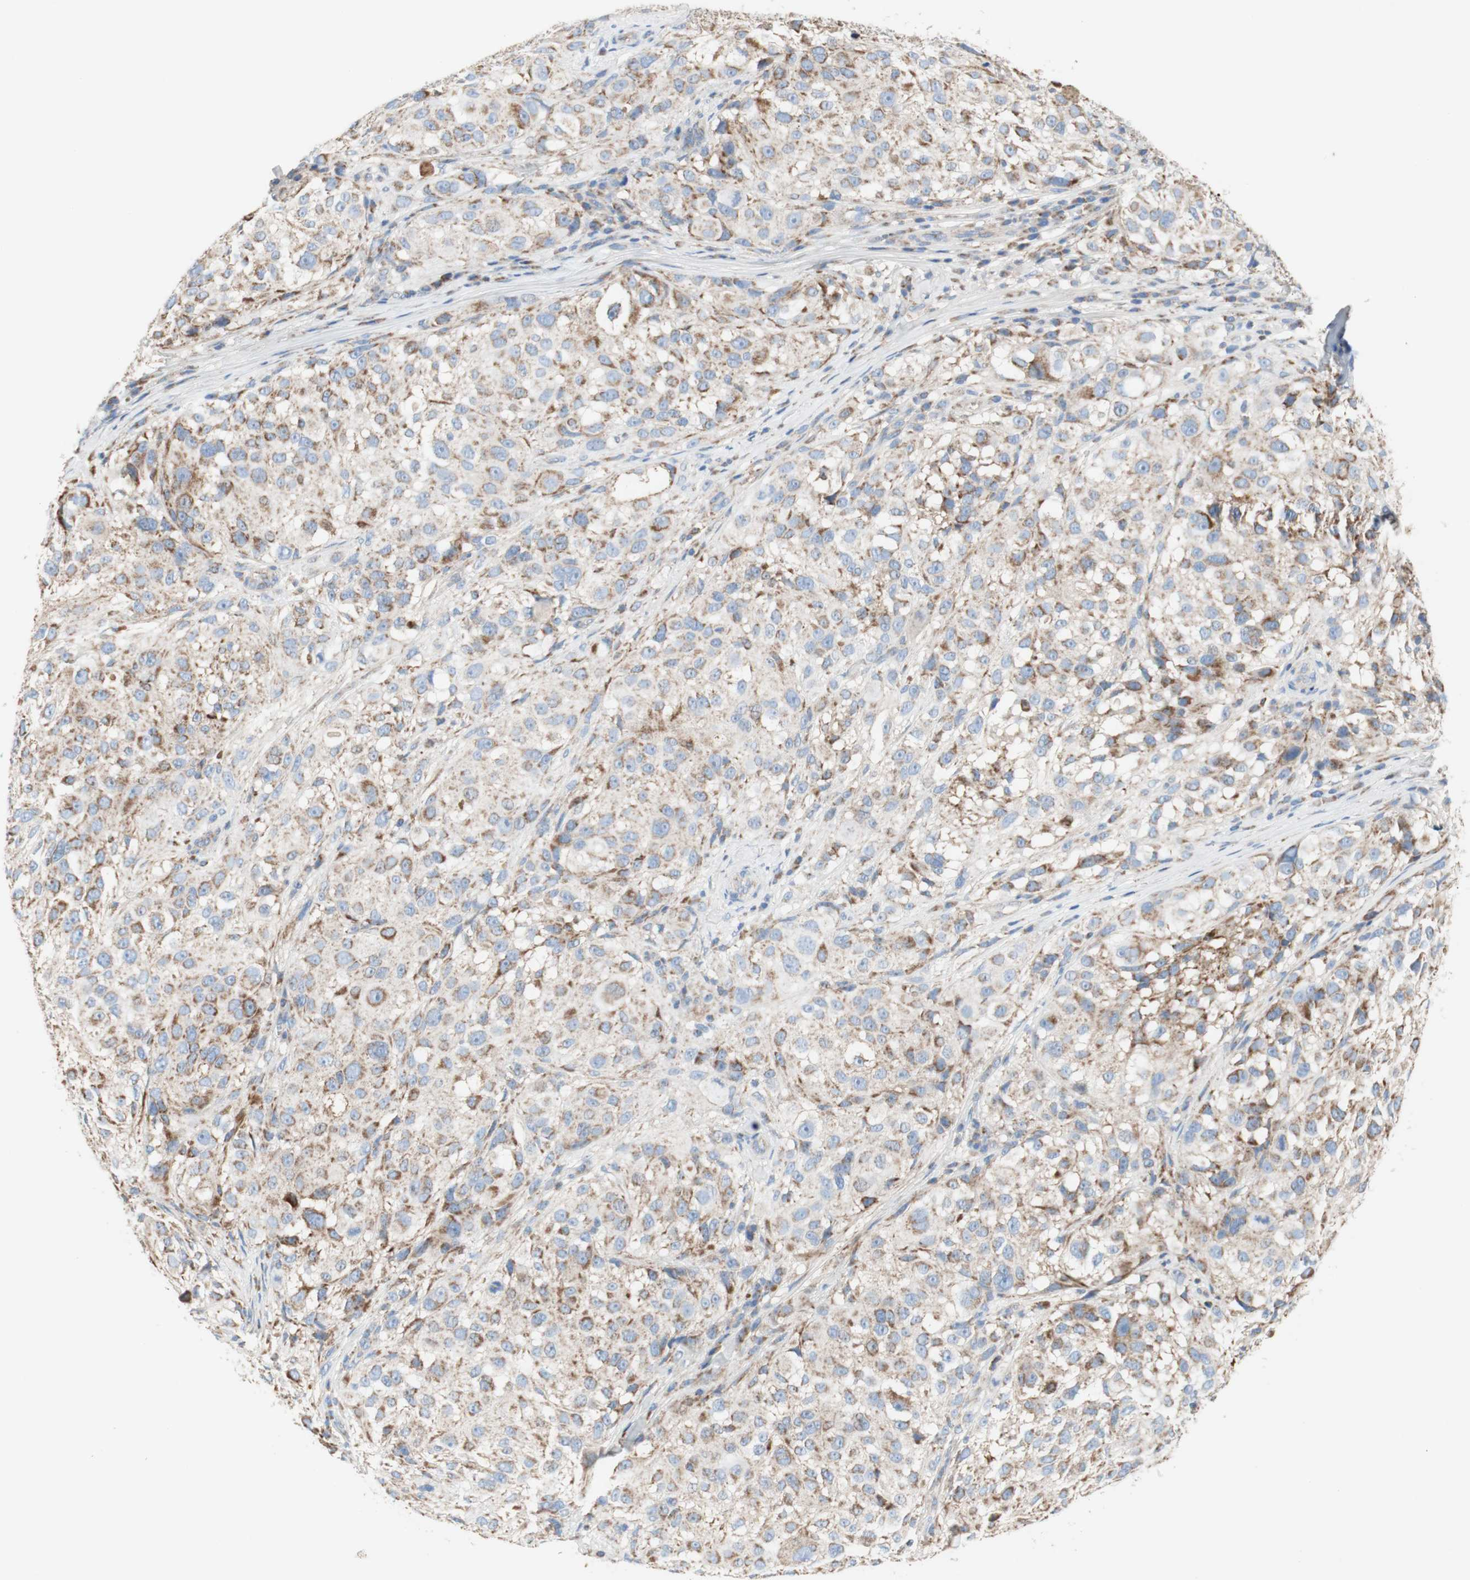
{"staining": {"intensity": "moderate", "quantity": ">75%", "location": "cytoplasmic/membranous"}, "tissue": "melanoma", "cell_type": "Tumor cells", "image_type": "cancer", "snomed": [{"axis": "morphology", "description": "Necrosis, NOS"}, {"axis": "morphology", "description": "Malignant melanoma, NOS"}, {"axis": "topography", "description": "Skin"}], "caption": "Protein staining by IHC shows moderate cytoplasmic/membranous positivity in approximately >75% of tumor cells in melanoma.", "gene": "SDHB", "patient": {"sex": "female", "age": 87}}